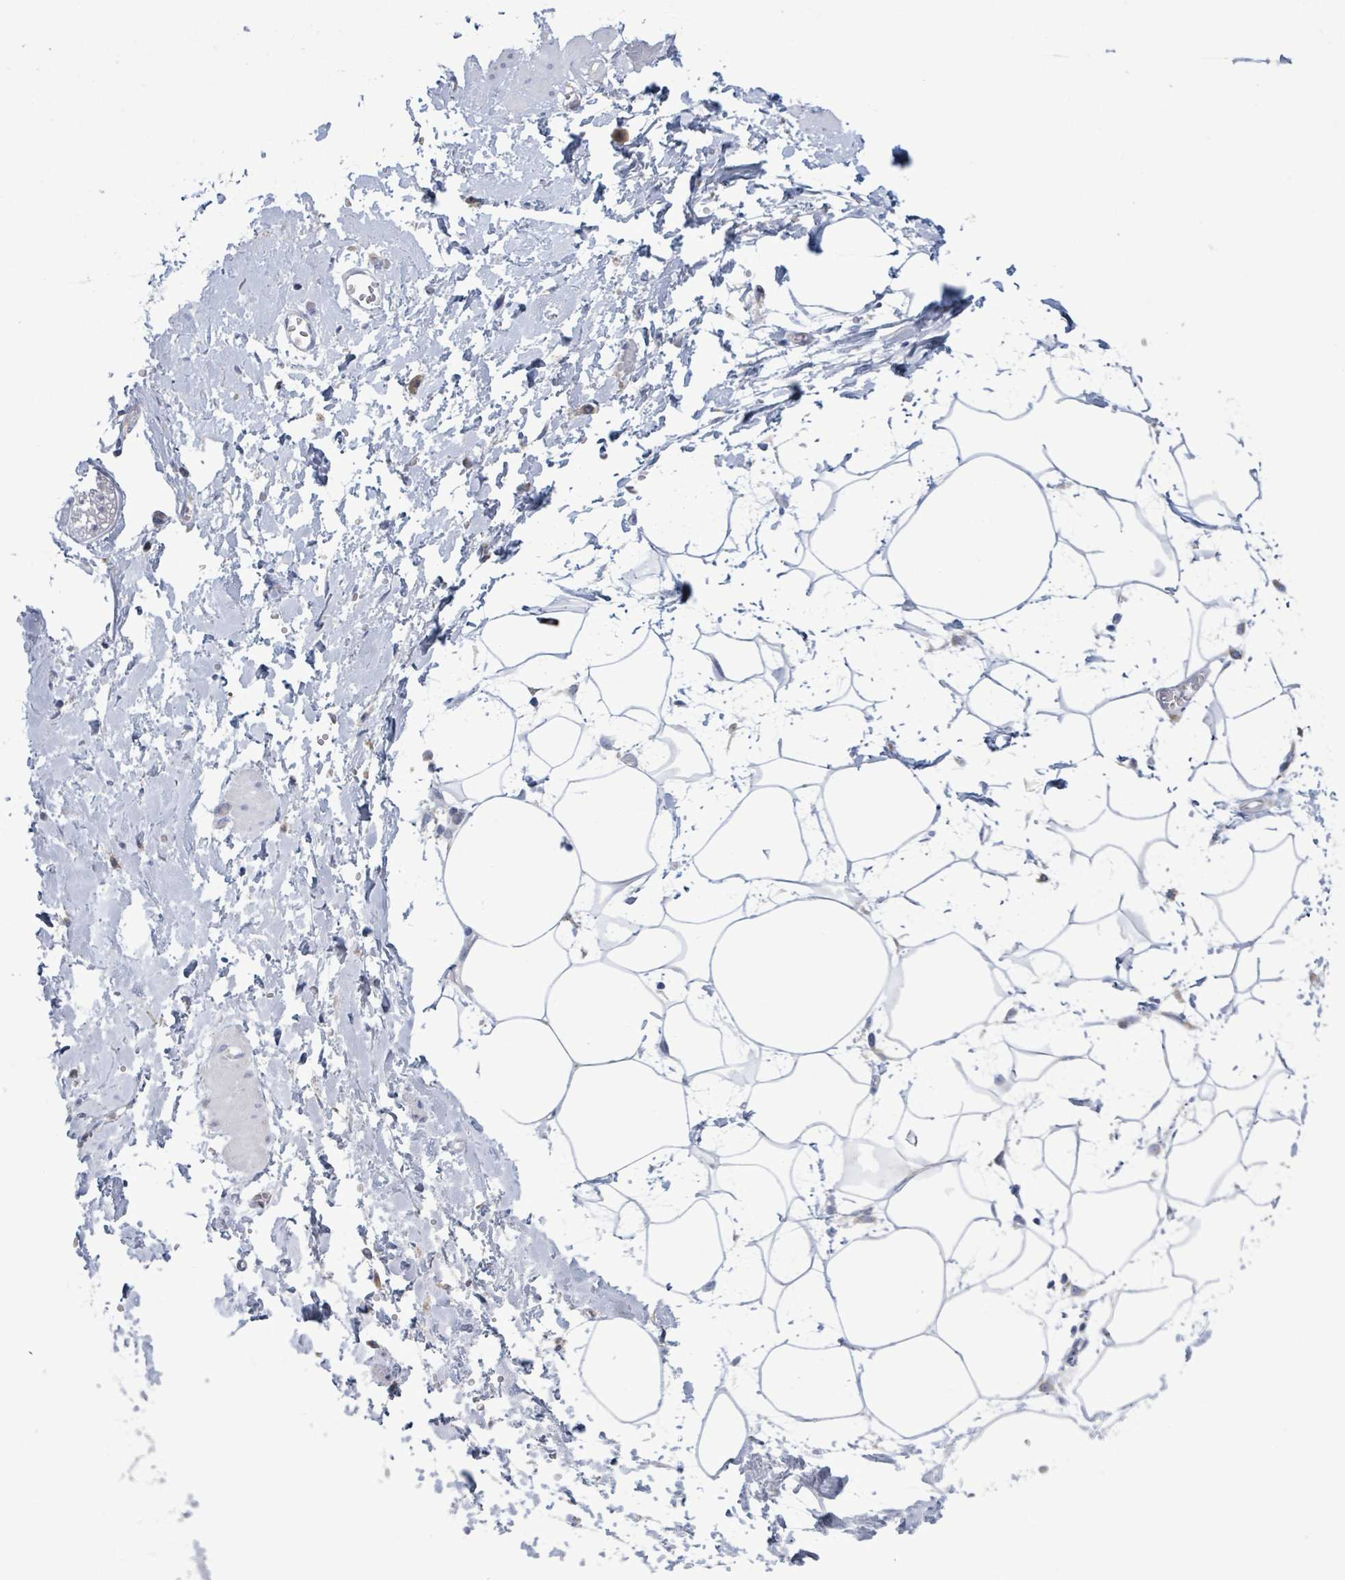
{"staining": {"intensity": "negative", "quantity": "none", "location": "none"}, "tissue": "adipose tissue", "cell_type": "Adipocytes", "image_type": "normal", "snomed": [{"axis": "morphology", "description": "Normal tissue, NOS"}, {"axis": "topography", "description": "Prostate"}, {"axis": "topography", "description": "Peripheral nerve tissue"}], "caption": "Immunohistochemistry (IHC) of unremarkable adipose tissue displays no staining in adipocytes. (Brightfield microscopy of DAB (3,3'-diaminobenzidine) IHC at high magnification).", "gene": "AKR1C4", "patient": {"sex": "male", "age": 55}}